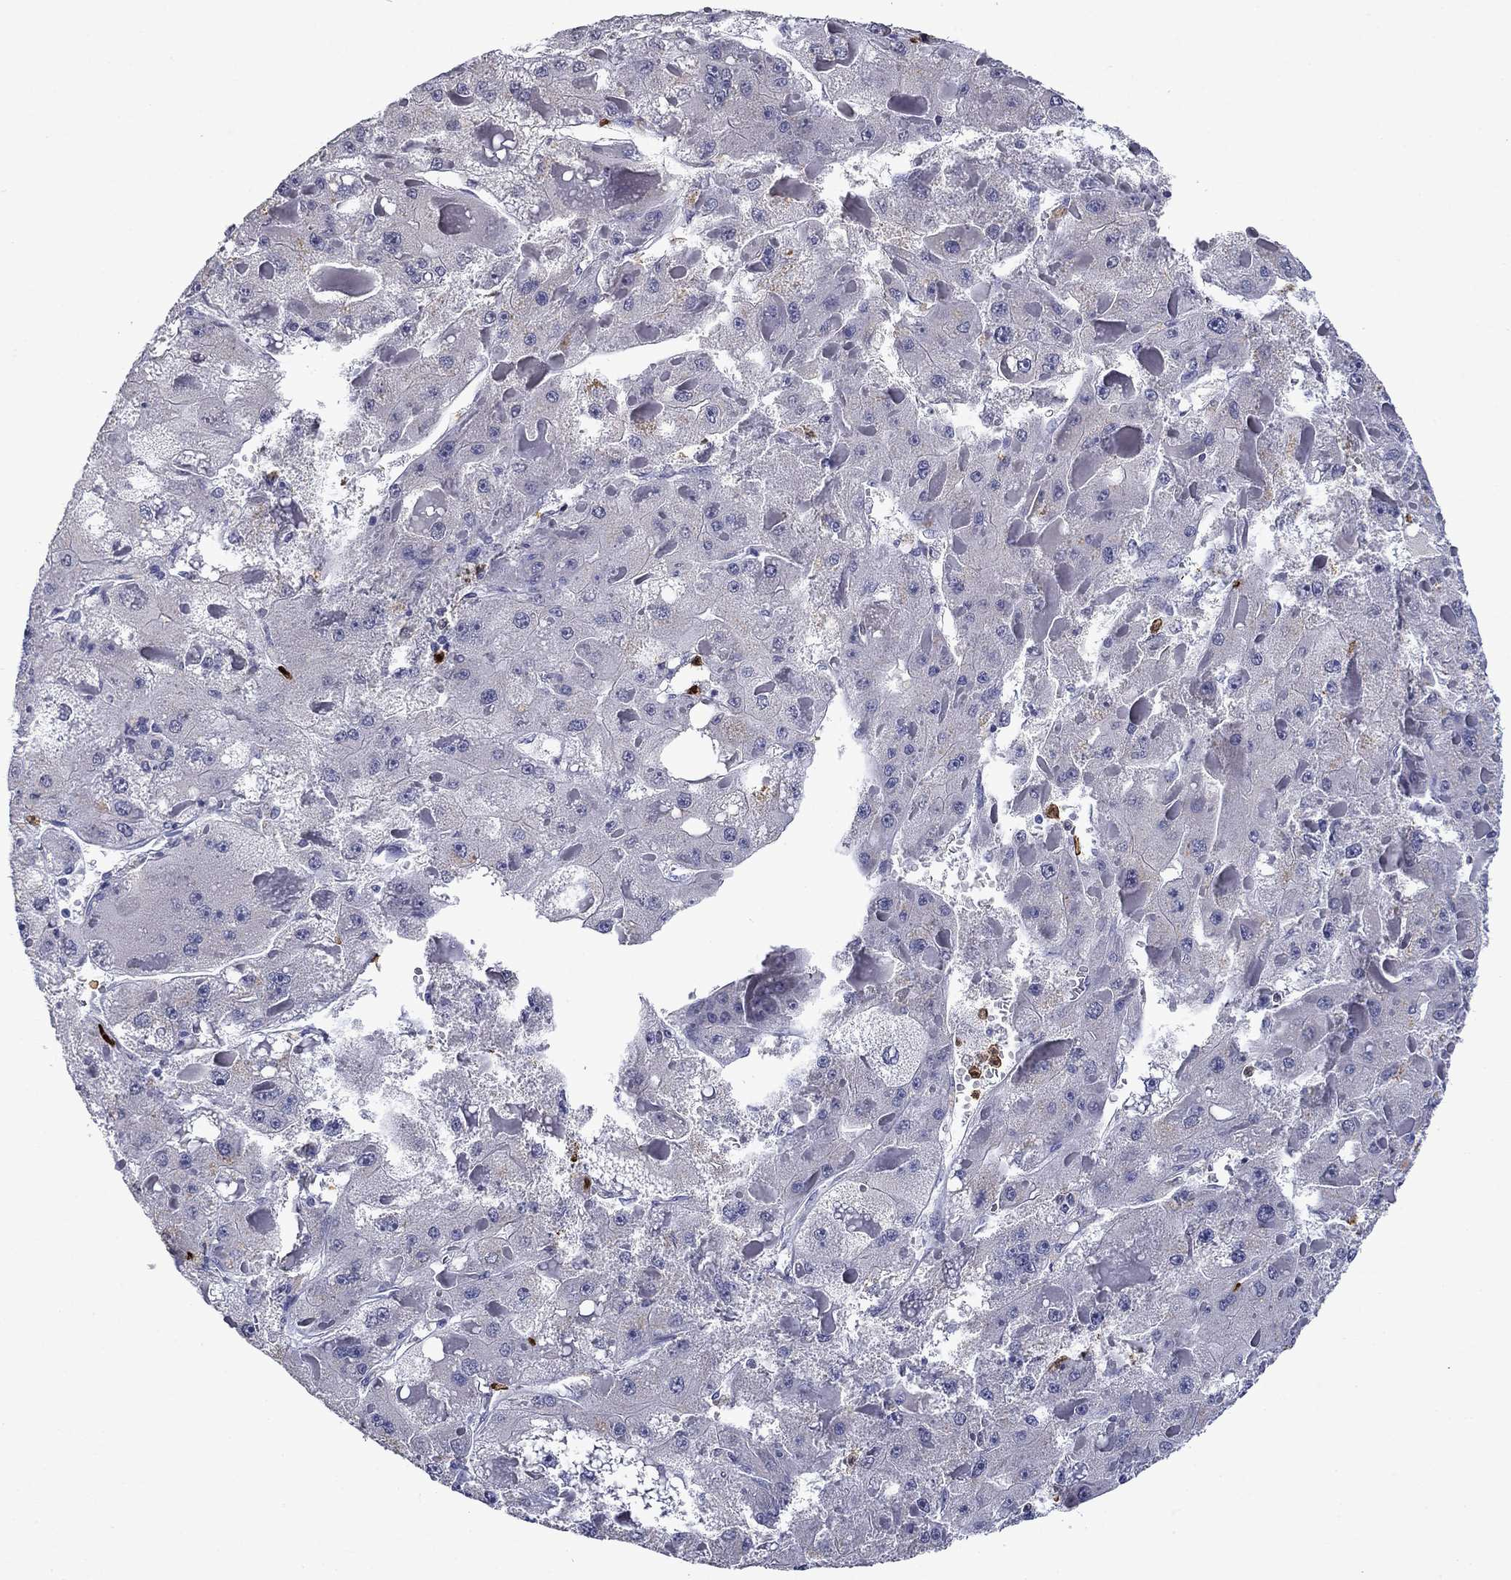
{"staining": {"intensity": "negative", "quantity": "none", "location": "none"}, "tissue": "liver cancer", "cell_type": "Tumor cells", "image_type": "cancer", "snomed": [{"axis": "morphology", "description": "Carcinoma, Hepatocellular, NOS"}, {"axis": "topography", "description": "Liver"}], "caption": "IHC of human liver cancer (hepatocellular carcinoma) demonstrates no positivity in tumor cells.", "gene": "IRF5", "patient": {"sex": "female", "age": 73}}